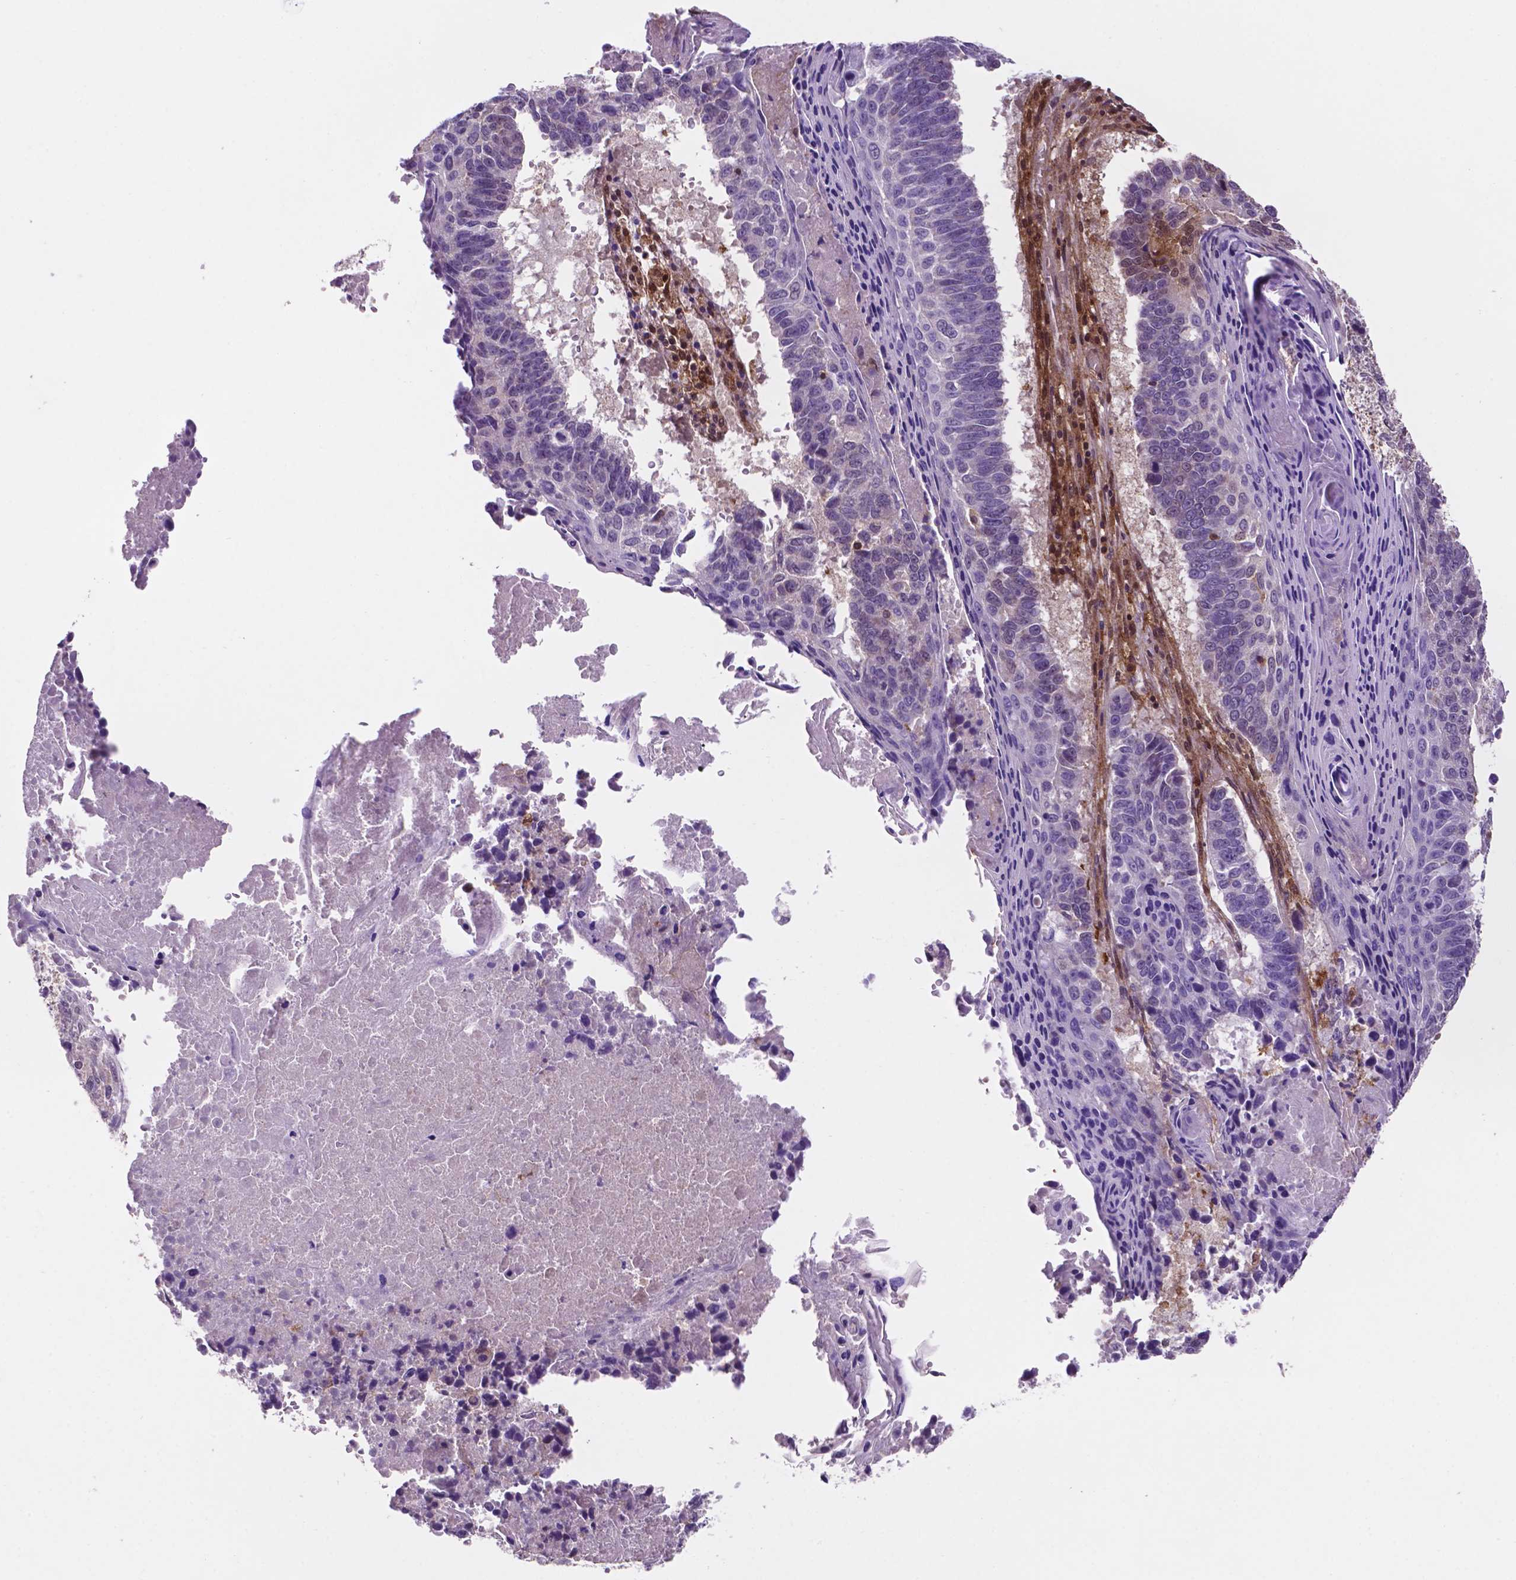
{"staining": {"intensity": "negative", "quantity": "none", "location": "none"}, "tissue": "lung cancer", "cell_type": "Tumor cells", "image_type": "cancer", "snomed": [{"axis": "morphology", "description": "Squamous cell carcinoma, NOS"}, {"axis": "topography", "description": "Lung"}], "caption": "Tumor cells are negative for brown protein staining in lung cancer. Nuclei are stained in blue.", "gene": "UBE2L6", "patient": {"sex": "male", "age": 73}}